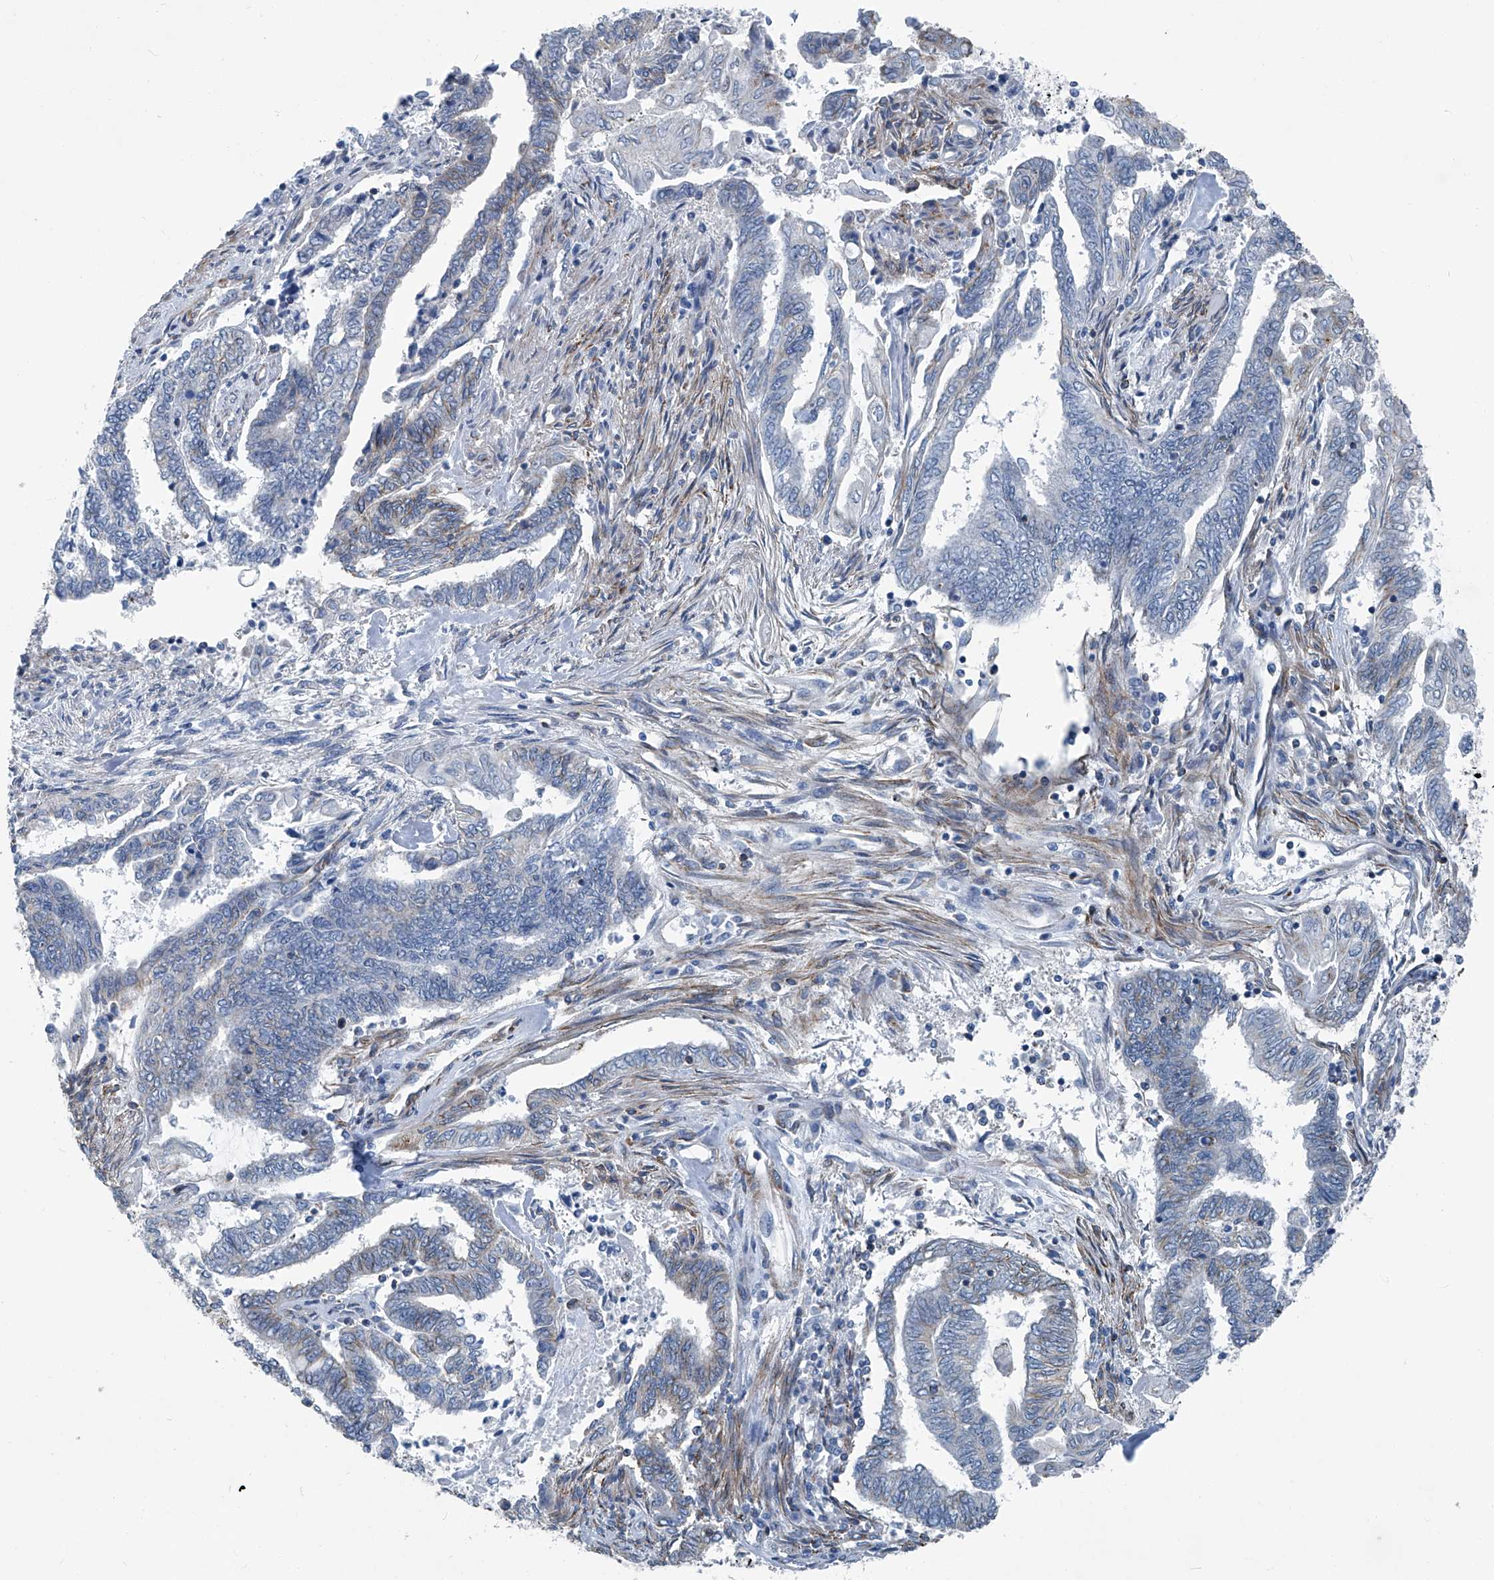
{"staining": {"intensity": "negative", "quantity": "none", "location": "none"}, "tissue": "endometrial cancer", "cell_type": "Tumor cells", "image_type": "cancer", "snomed": [{"axis": "morphology", "description": "Adenocarcinoma, NOS"}, {"axis": "topography", "description": "Uterus"}, {"axis": "topography", "description": "Endometrium"}], "caption": "High magnification brightfield microscopy of endometrial cancer stained with DAB (brown) and counterstained with hematoxylin (blue): tumor cells show no significant staining.", "gene": "SEPTIN7", "patient": {"sex": "female", "age": 70}}